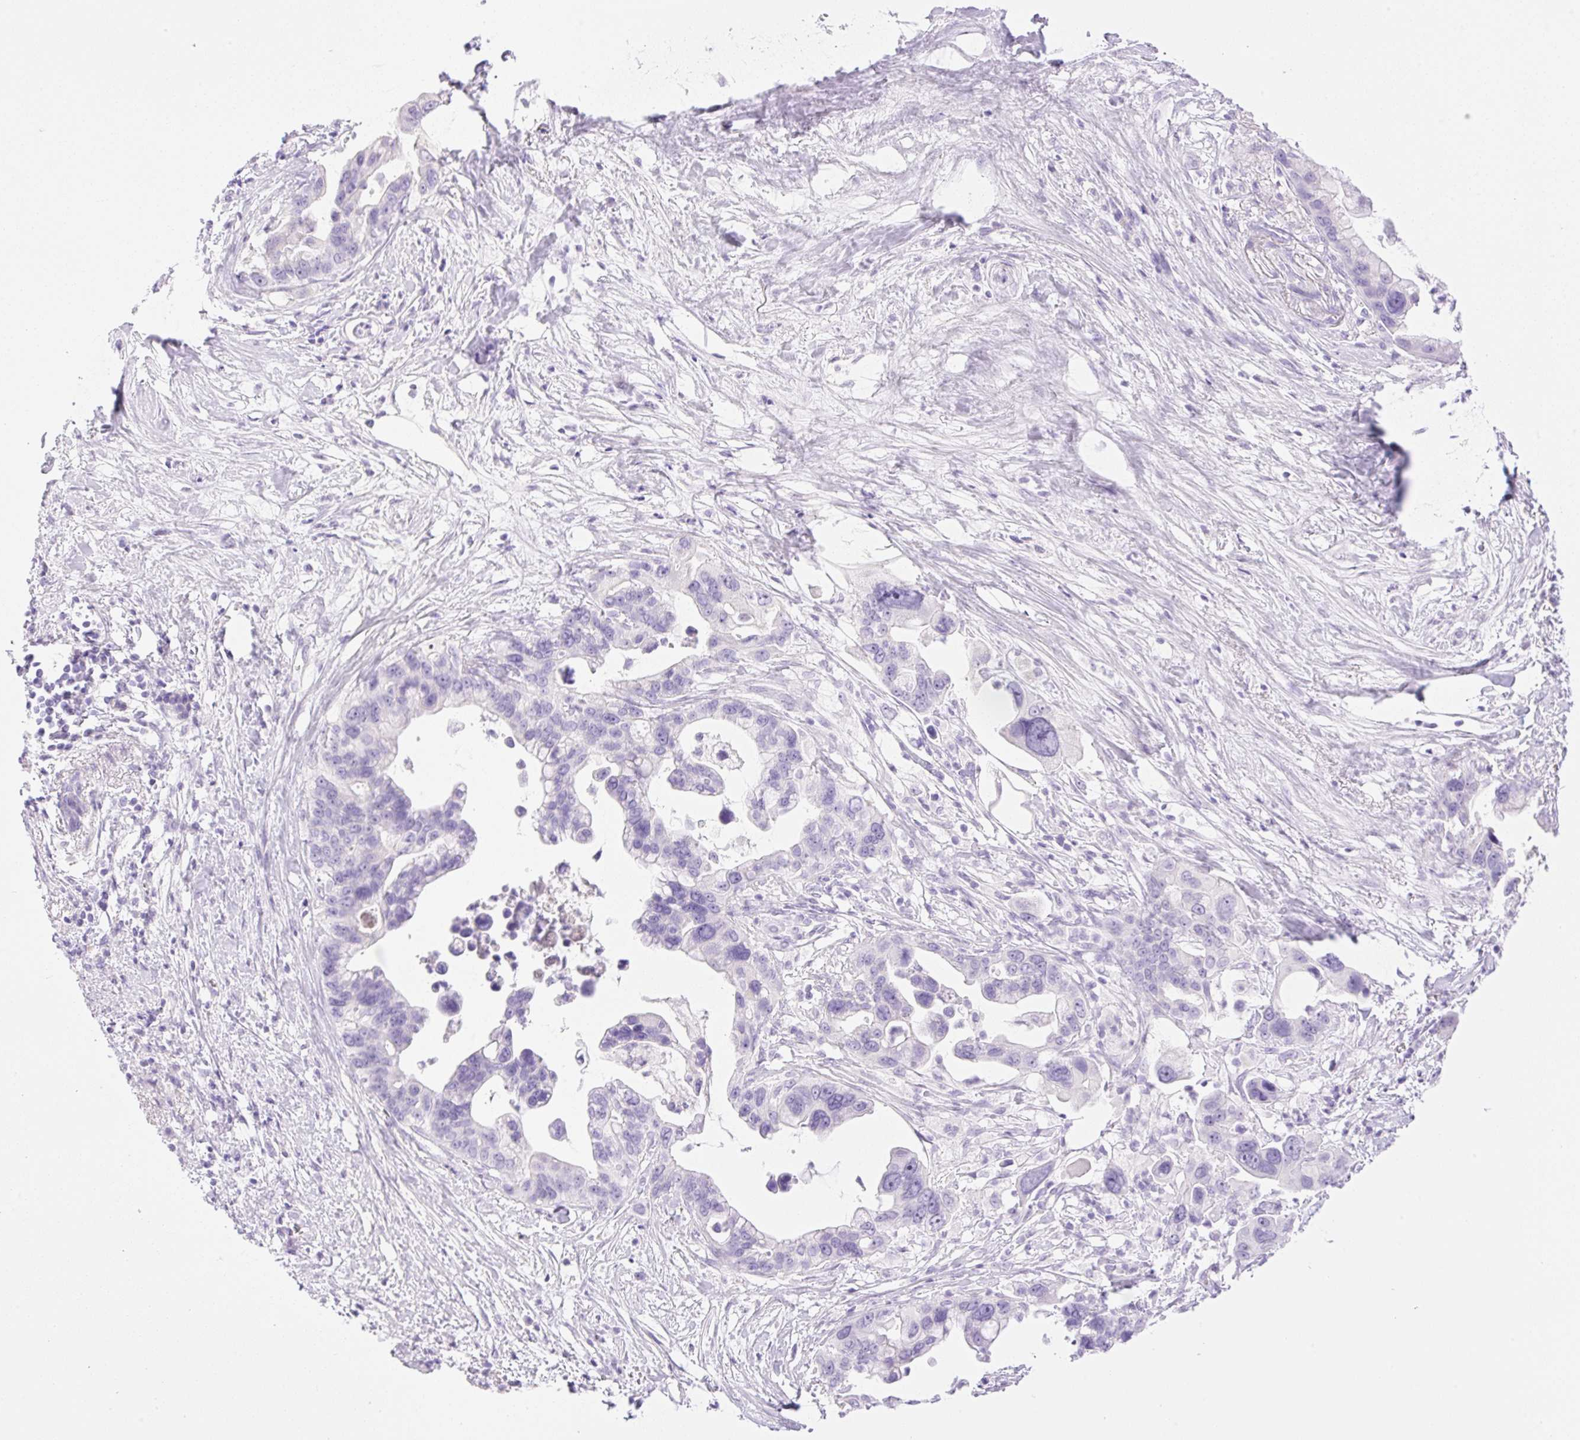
{"staining": {"intensity": "negative", "quantity": "none", "location": "none"}, "tissue": "pancreatic cancer", "cell_type": "Tumor cells", "image_type": "cancer", "snomed": [{"axis": "morphology", "description": "Adenocarcinoma, NOS"}, {"axis": "topography", "description": "Pancreas"}], "caption": "Protein analysis of adenocarcinoma (pancreatic) shows no significant positivity in tumor cells. Brightfield microscopy of immunohistochemistry stained with DAB (3,3'-diaminobenzidine) (brown) and hematoxylin (blue), captured at high magnification.", "gene": "PALM3", "patient": {"sex": "female", "age": 83}}